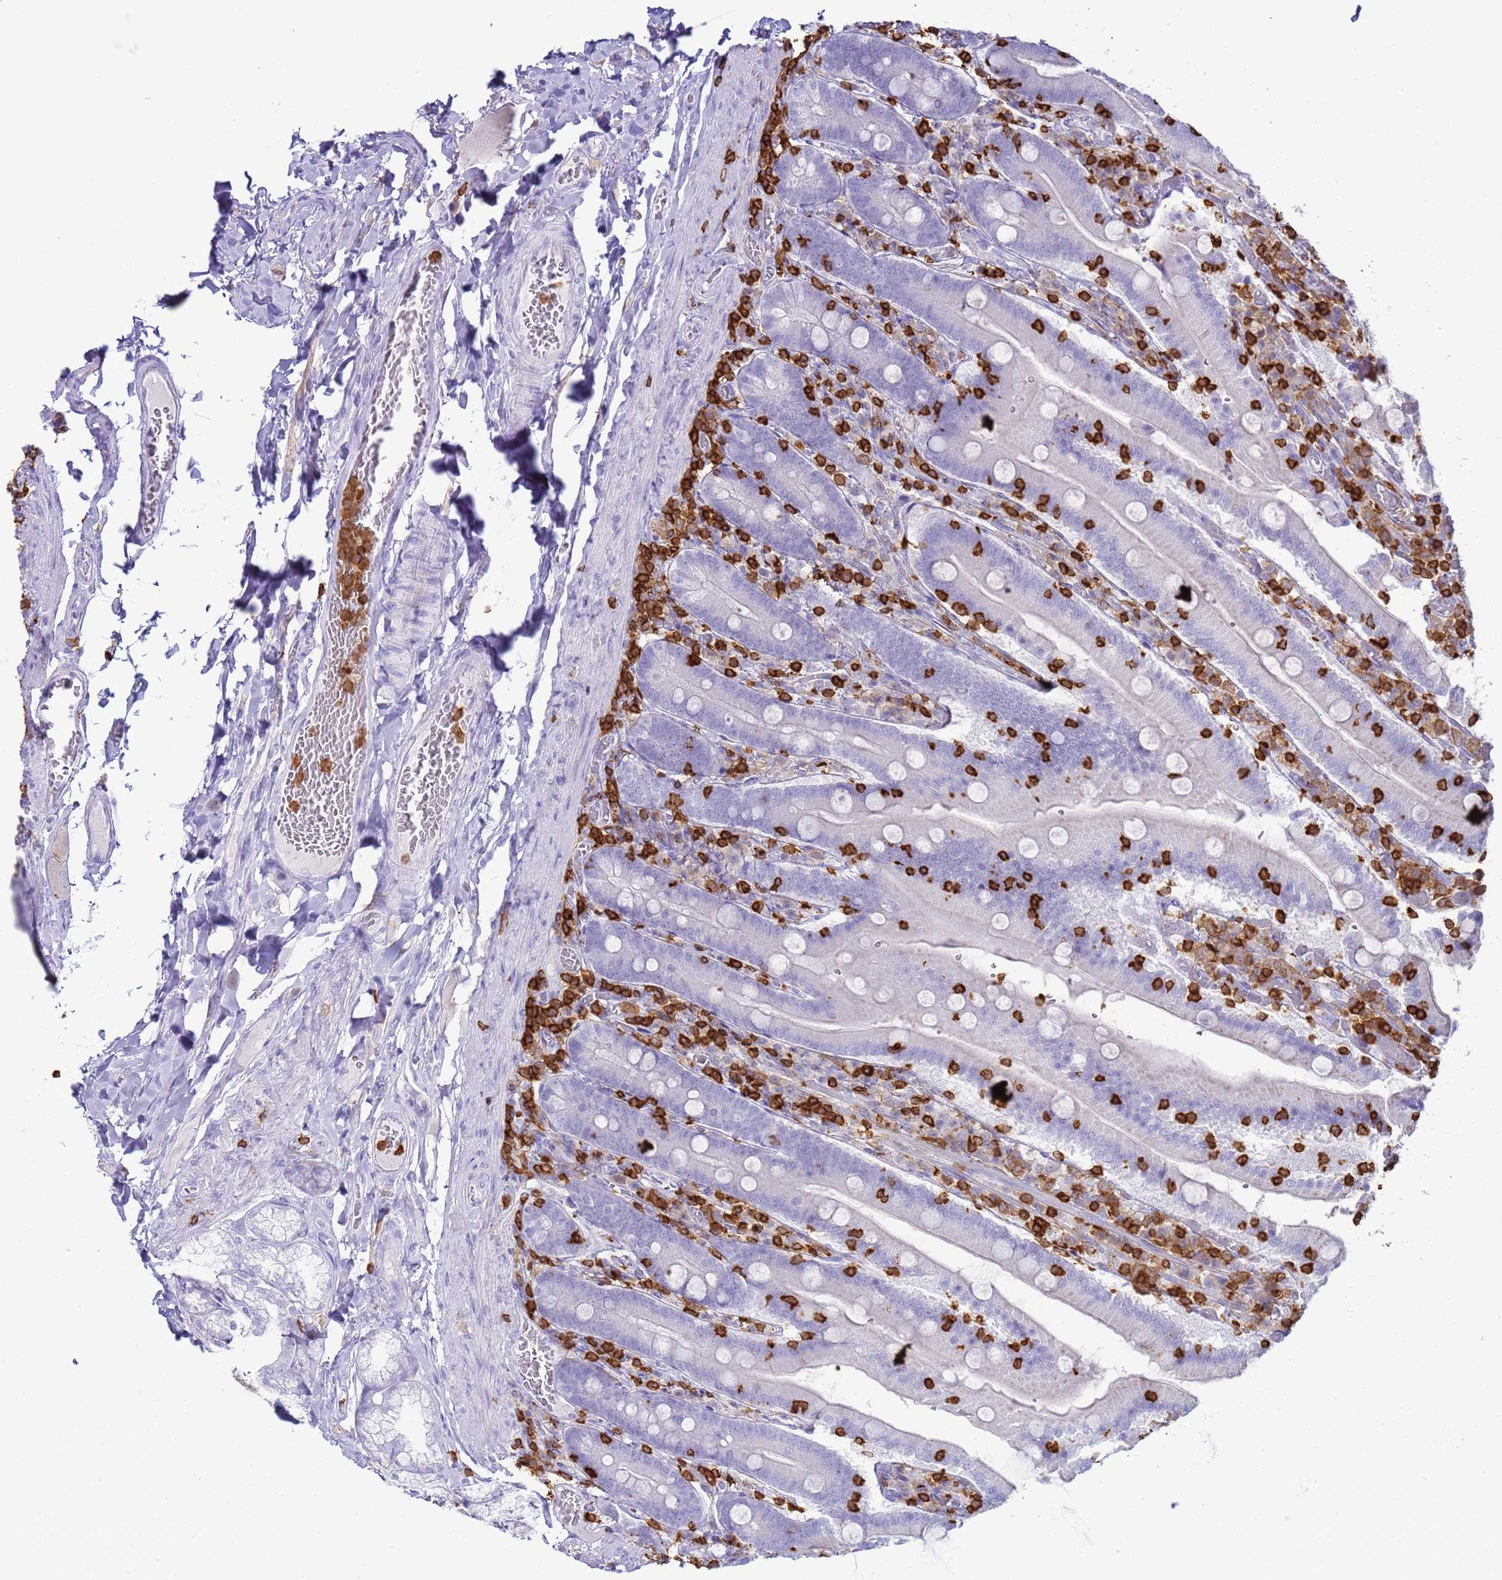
{"staining": {"intensity": "negative", "quantity": "none", "location": "none"}, "tissue": "duodenum", "cell_type": "Glandular cells", "image_type": "normal", "snomed": [{"axis": "morphology", "description": "Normal tissue, NOS"}, {"axis": "topography", "description": "Duodenum"}], "caption": "The photomicrograph shows no staining of glandular cells in normal duodenum. The staining is performed using DAB brown chromogen with nuclei counter-stained in using hematoxylin.", "gene": "IRF5", "patient": {"sex": "female", "age": 62}}